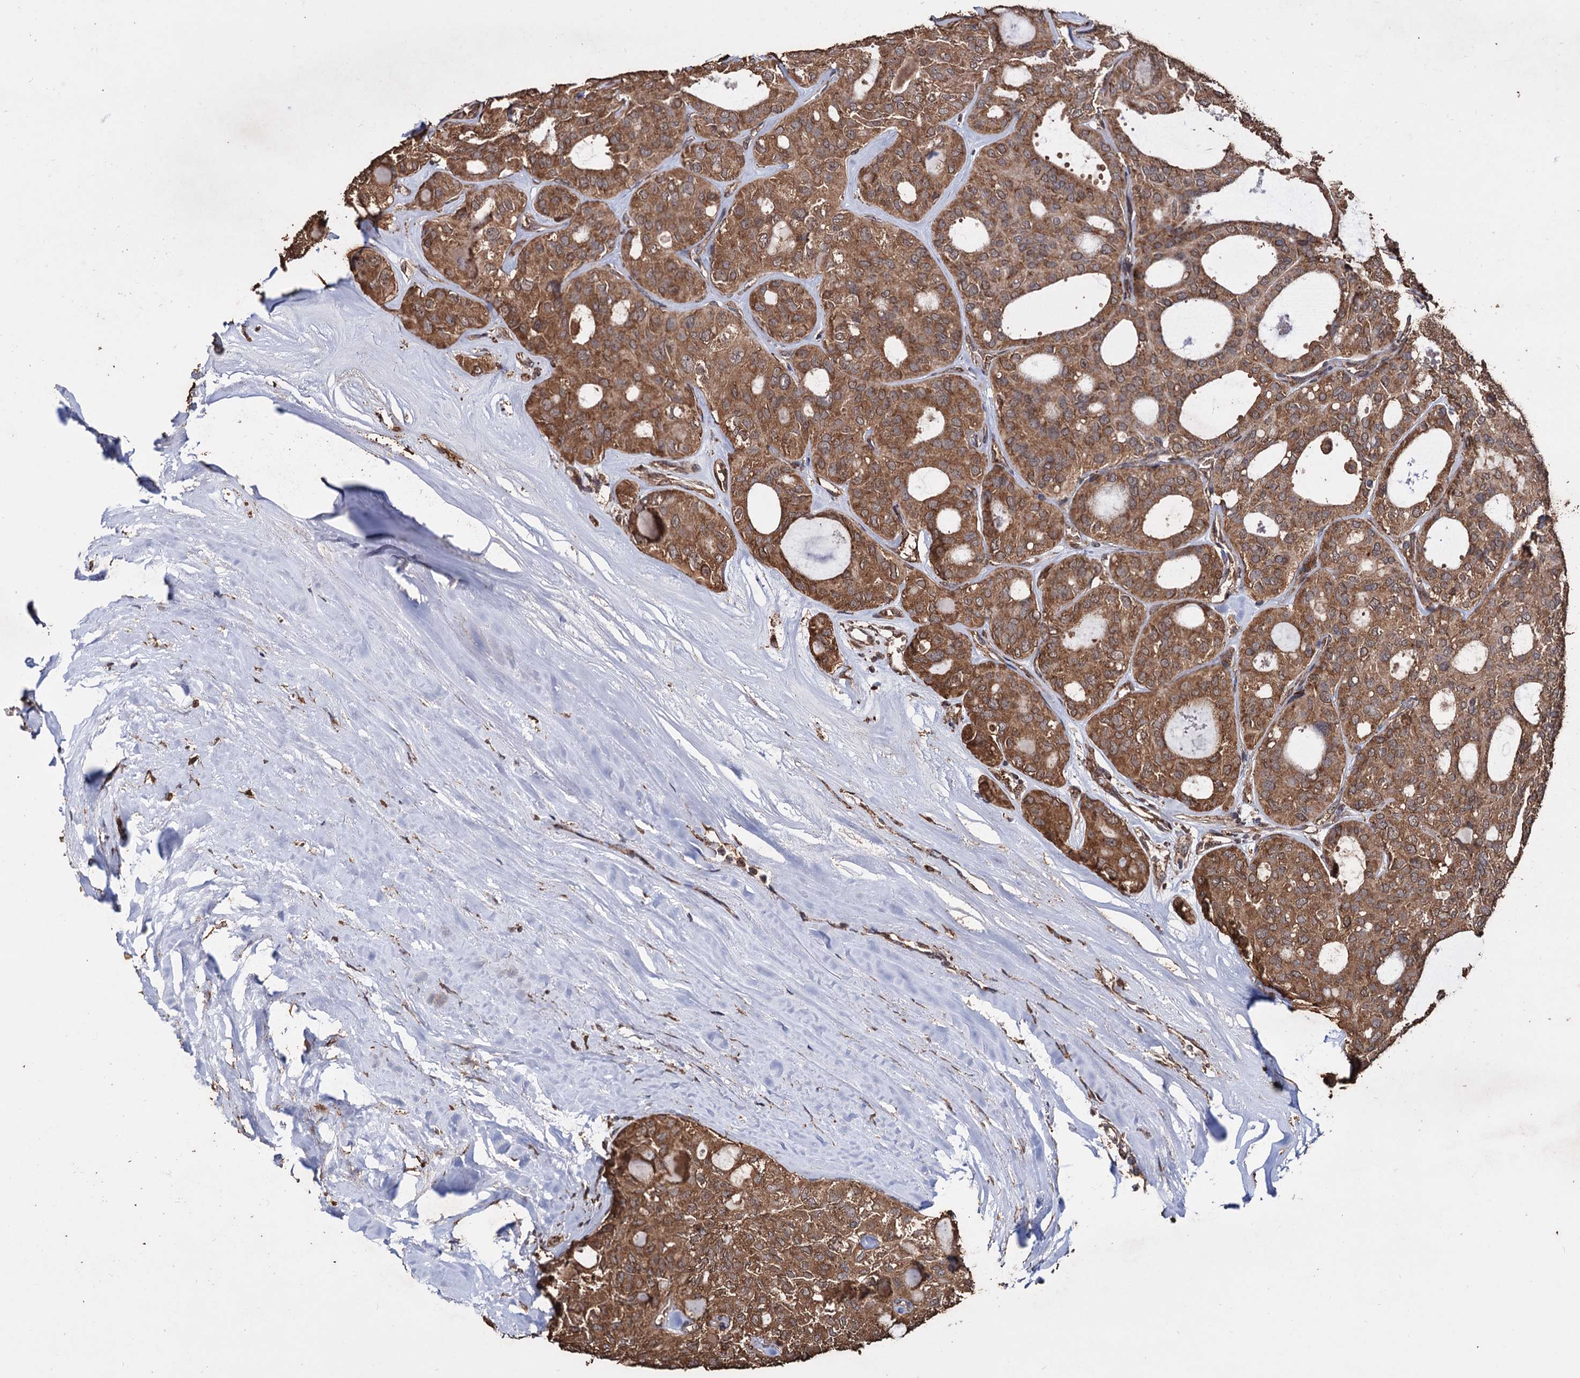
{"staining": {"intensity": "moderate", "quantity": ">75%", "location": "cytoplasmic/membranous"}, "tissue": "thyroid cancer", "cell_type": "Tumor cells", "image_type": "cancer", "snomed": [{"axis": "morphology", "description": "Follicular adenoma carcinoma, NOS"}, {"axis": "topography", "description": "Thyroid gland"}], "caption": "The immunohistochemical stain shows moderate cytoplasmic/membranous positivity in tumor cells of thyroid follicular adenoma carcinoma tissue.", "gene": "TBC1D12", "patient": {"sex": "male", "age": 75}}